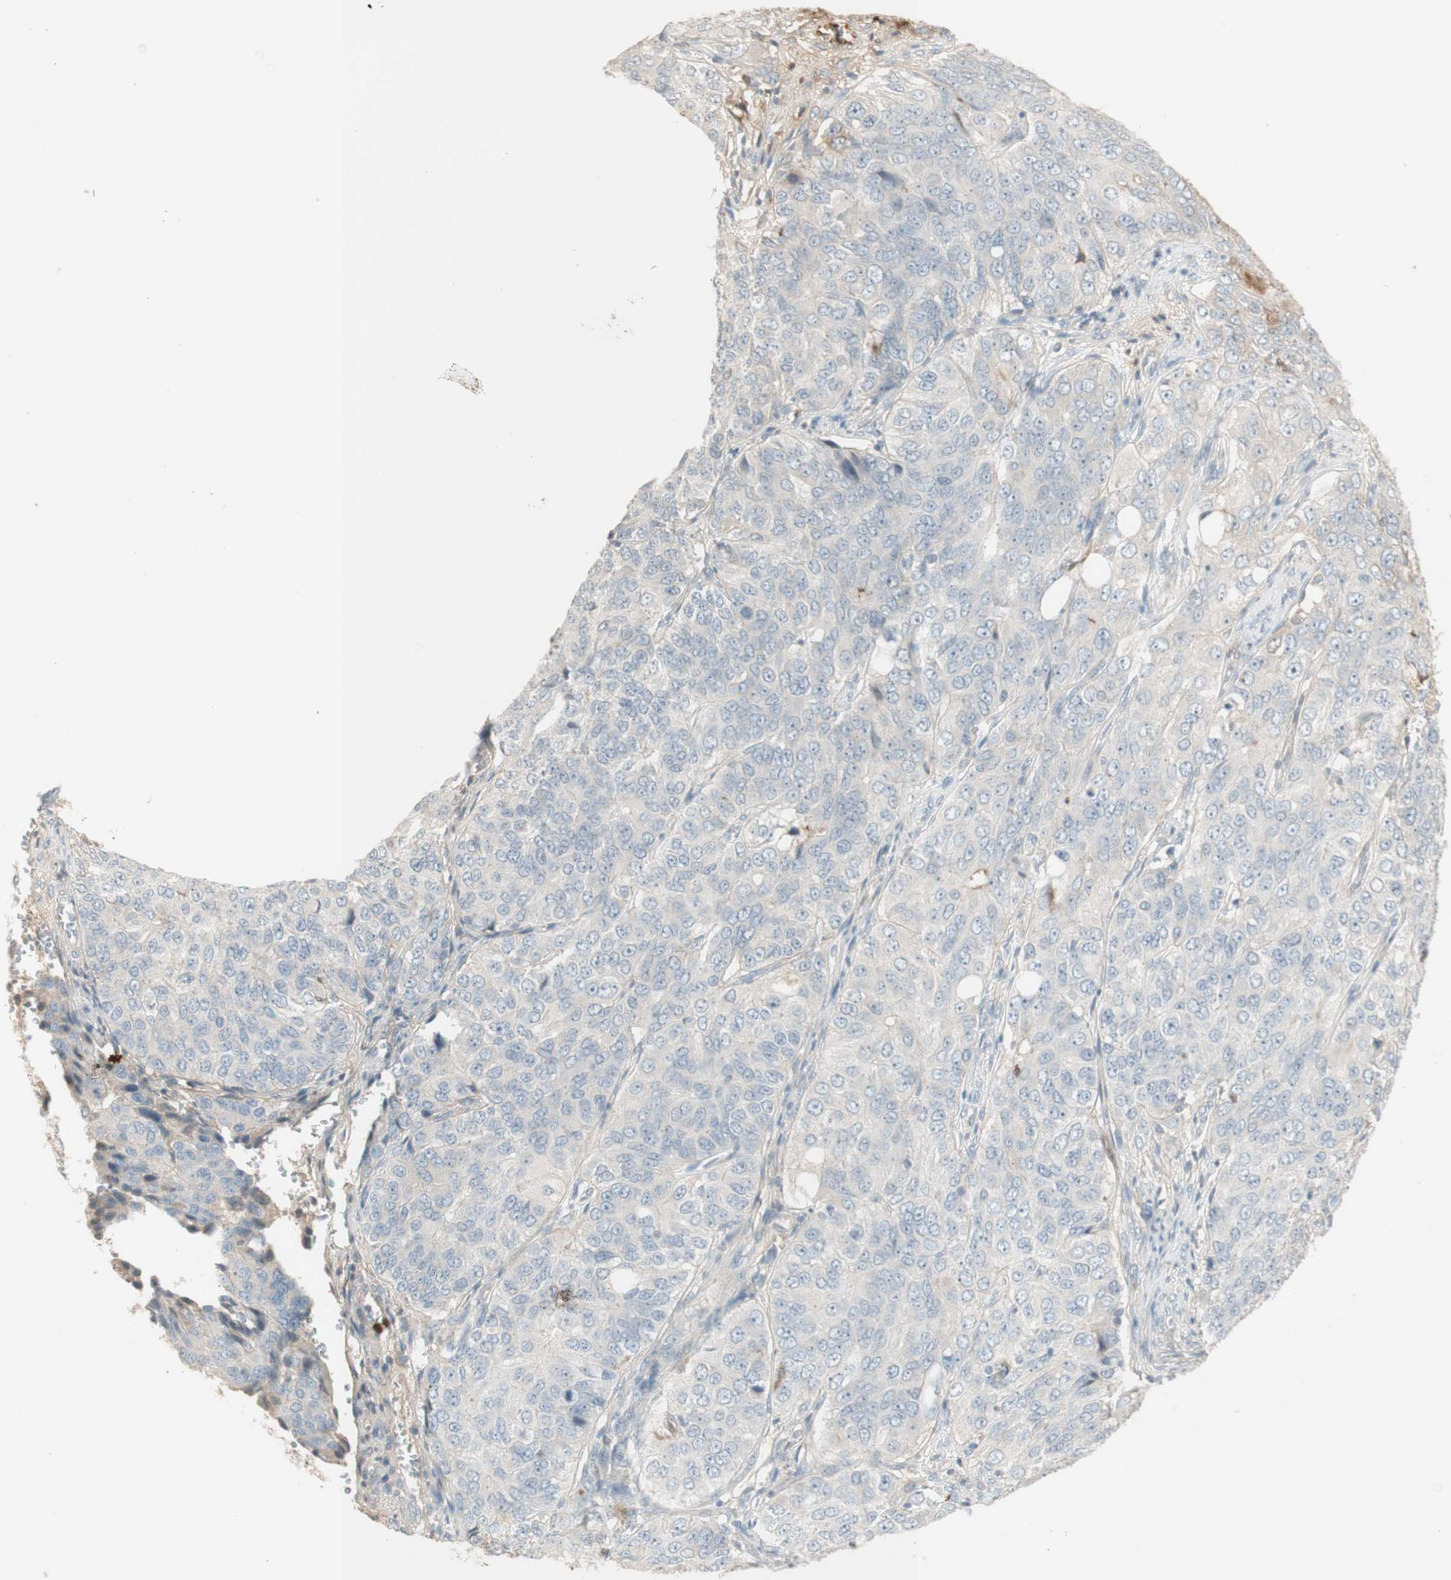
{"staining": {"intensity": "negative", "quantity": "none", "location": "none"}, "tissue": "ovarian cancer", "cell_type": "Tumor cells", "image_type": "cancer", "snomed": [{"axis": "morphology", "description": "Carcinoma, endometroid"}, {"axis": "topography", "description": "Ovary"}], "caption": "High power microscopy histopathology image of an immunohistochemistry photomicrograph of endometroid carcinoma (ovarian), revealing no significant staining in tumor cells.", "gene": "NID1", "patient": {"sex": "female", "age": 51}}